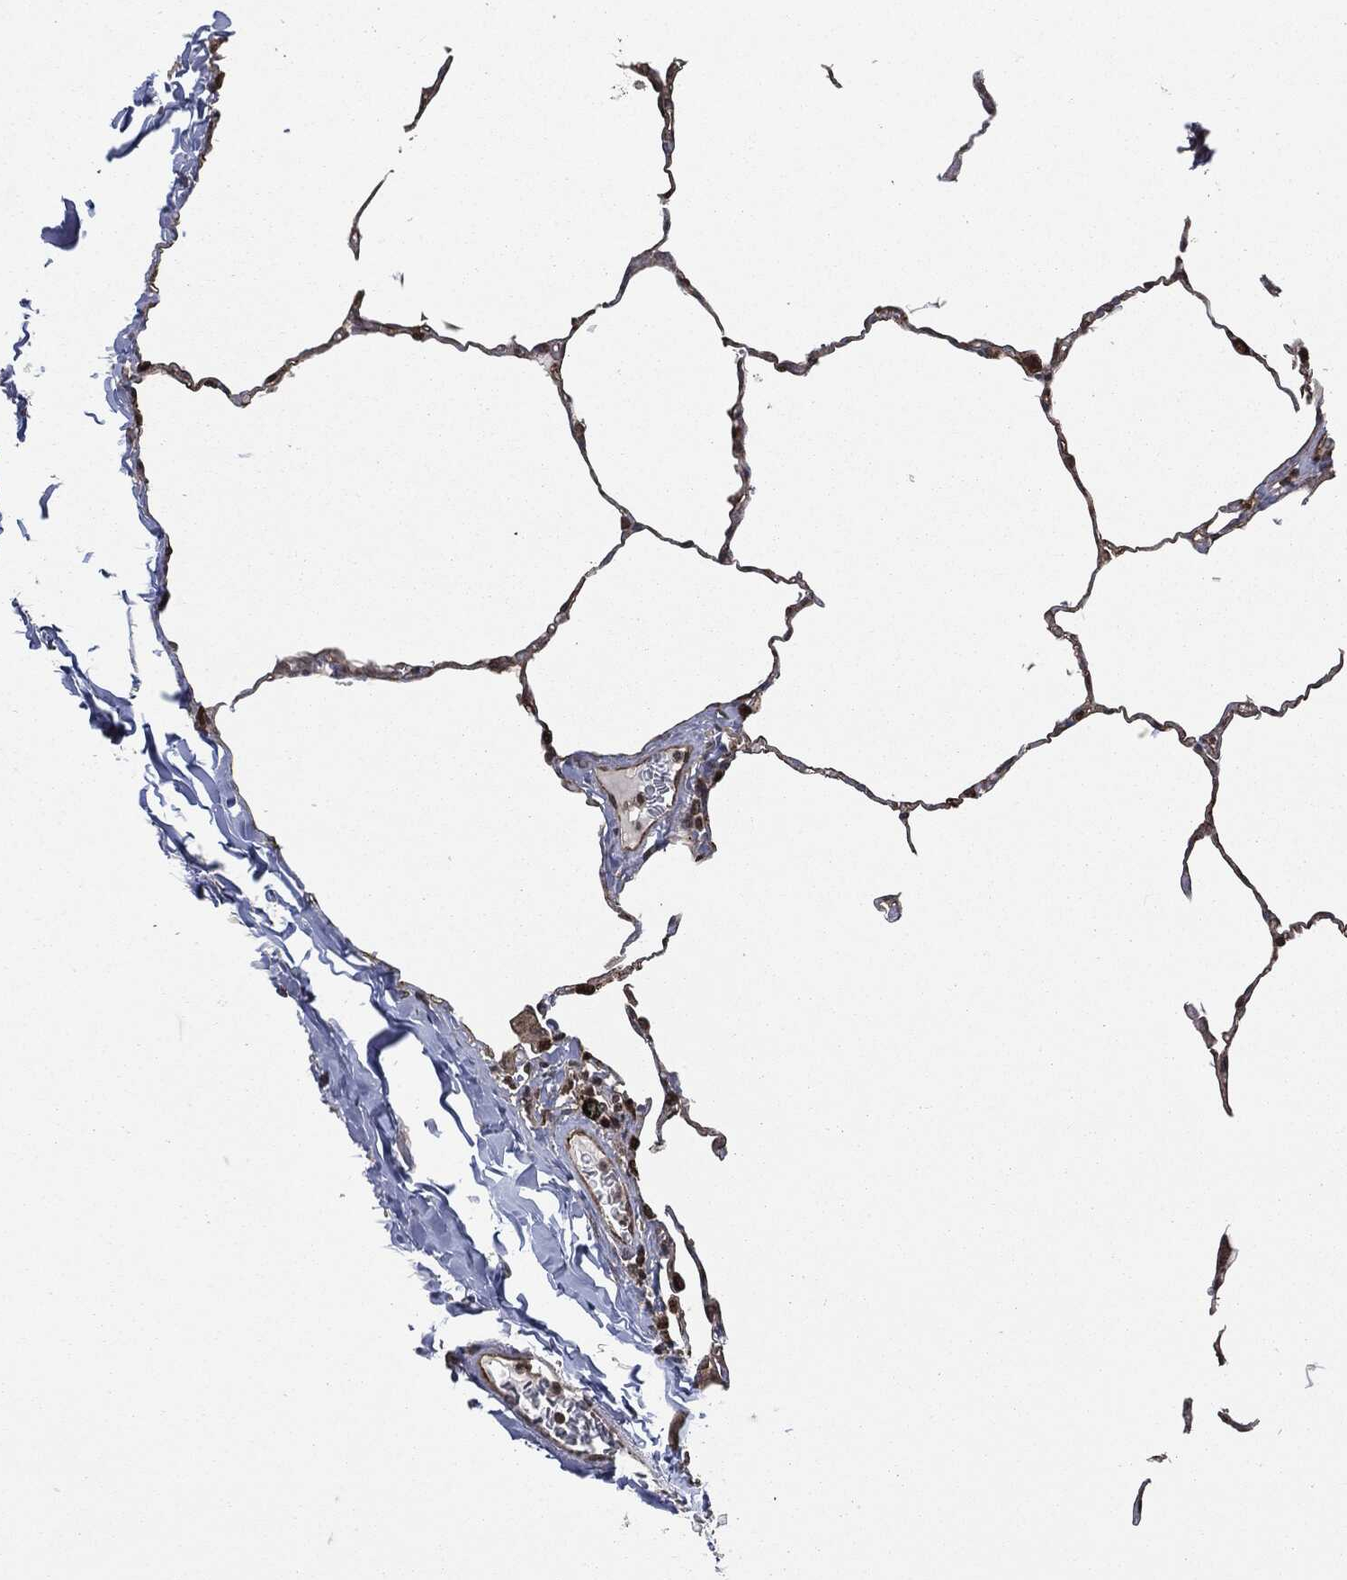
{"staining": {"intensity": "moderate", "quantity": "25%-75%", "location": "cytoplasmic/membranous"}, "tissue": "lung", "cell_type": "Alveolar cells", "image_type": "normal", "snomed": [{"axis": "morphology", "description": "Normal tissue, NOS"}, {"axis": "morphology", "description": "Adenocarcinoma, metastatic, NOS"}, {"axis": "topography", "description": "Lung"}], "caption": "Alveolar cells show medium levels of moderate cytoplasmic/membranous staining in about 25%-75% of cells in benign human lung.", "gene": "HRAS", "patient": {"sex": "male", "age": 45}}